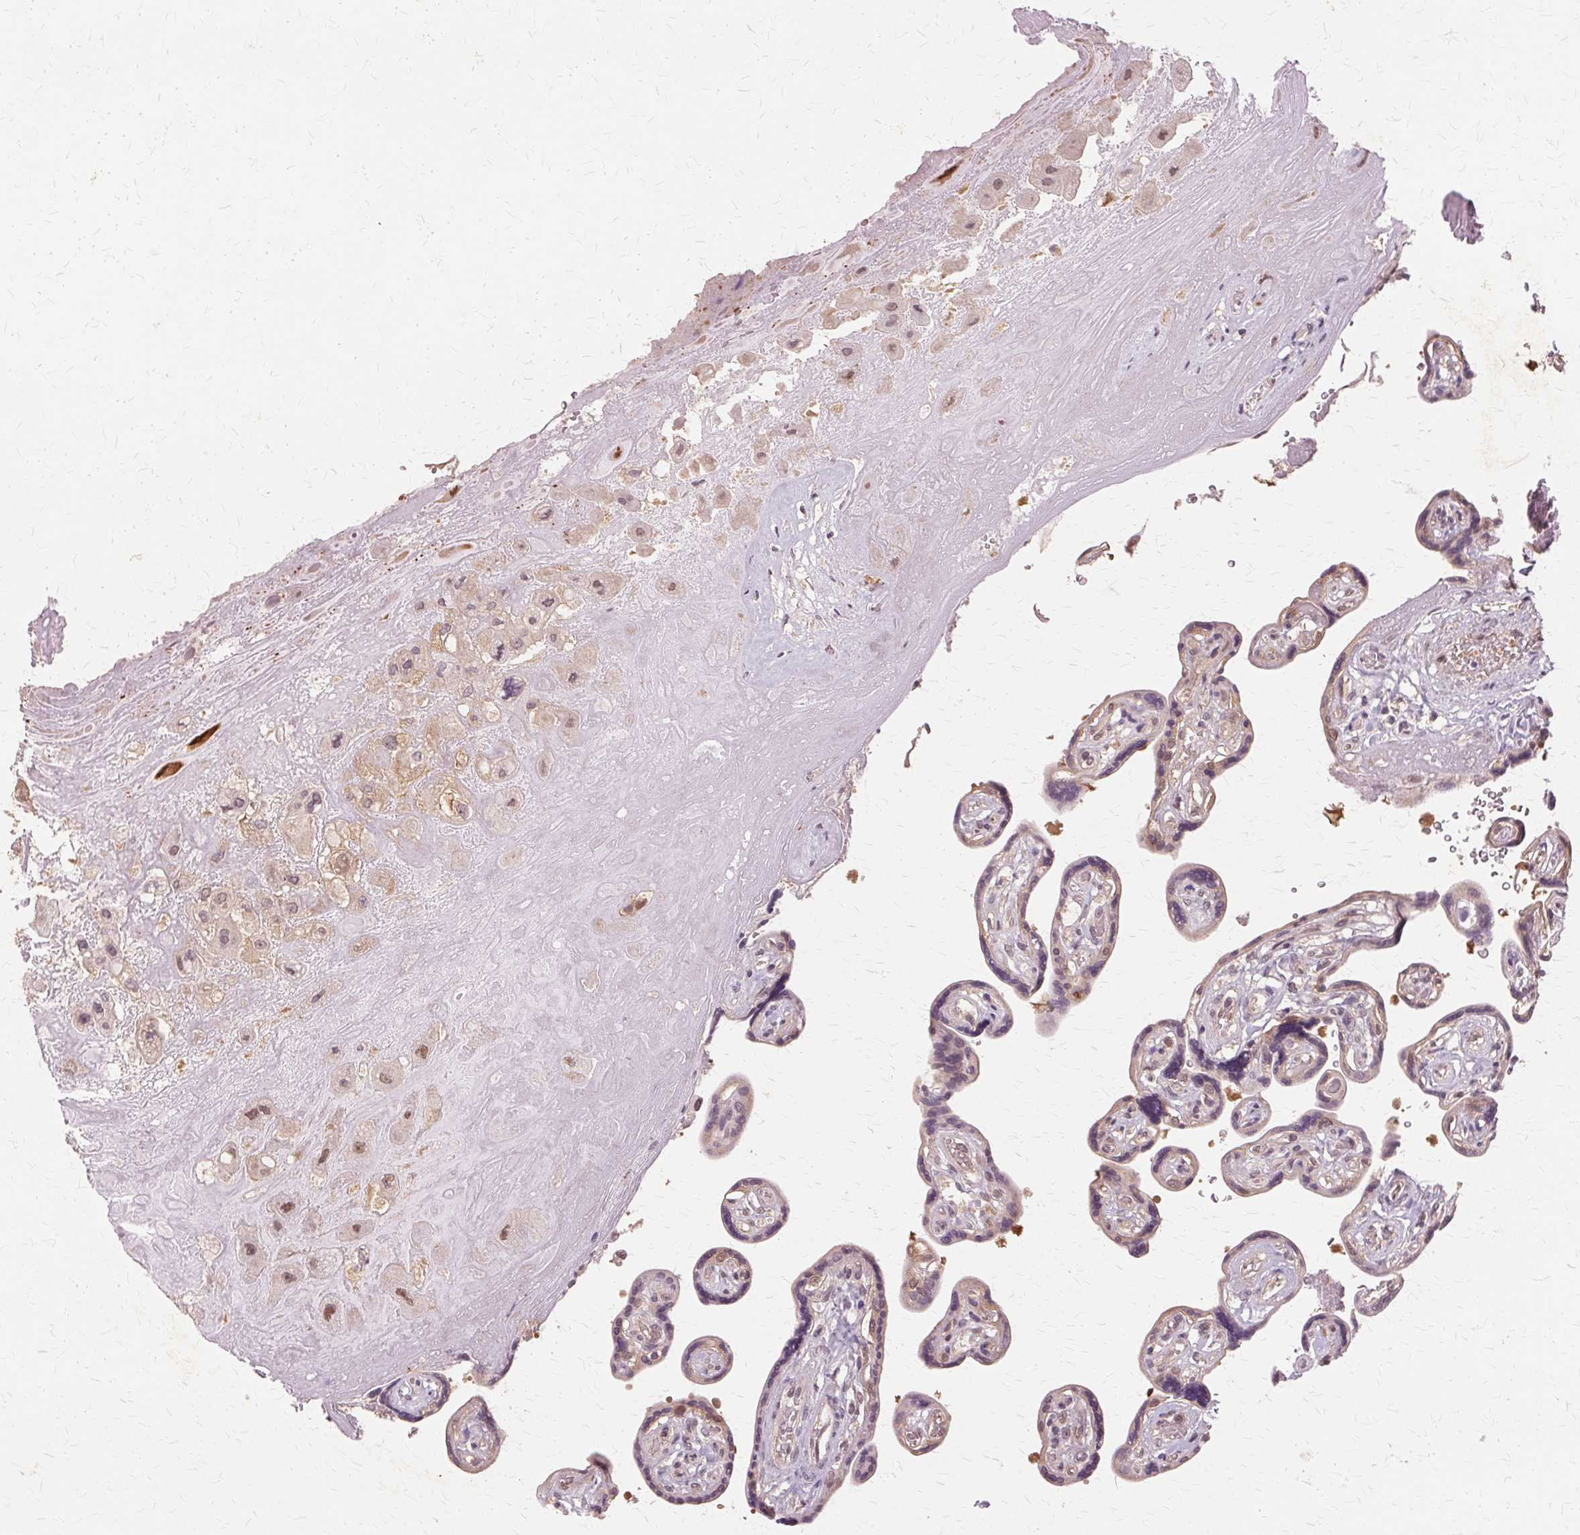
{"staining": {"intensity": "weak", "quantity": ">75%", "location": "nuclear"}, "tissue": "placenta", "cell_type": "Decidual cells", "image_type": "normal", "snomed": [{"axis": "morphology", "description": "Normal tissue, NOS"}, {"axis": "topography", "description": "Placenta"}], "caption": "Immunohistochemical staining of benign placenta demonstrates weak nuclear protein positivity in approximately >75% of decidual cells.", "gene": "PRMT5", "patient": {"sex": "female", "age": 32}}